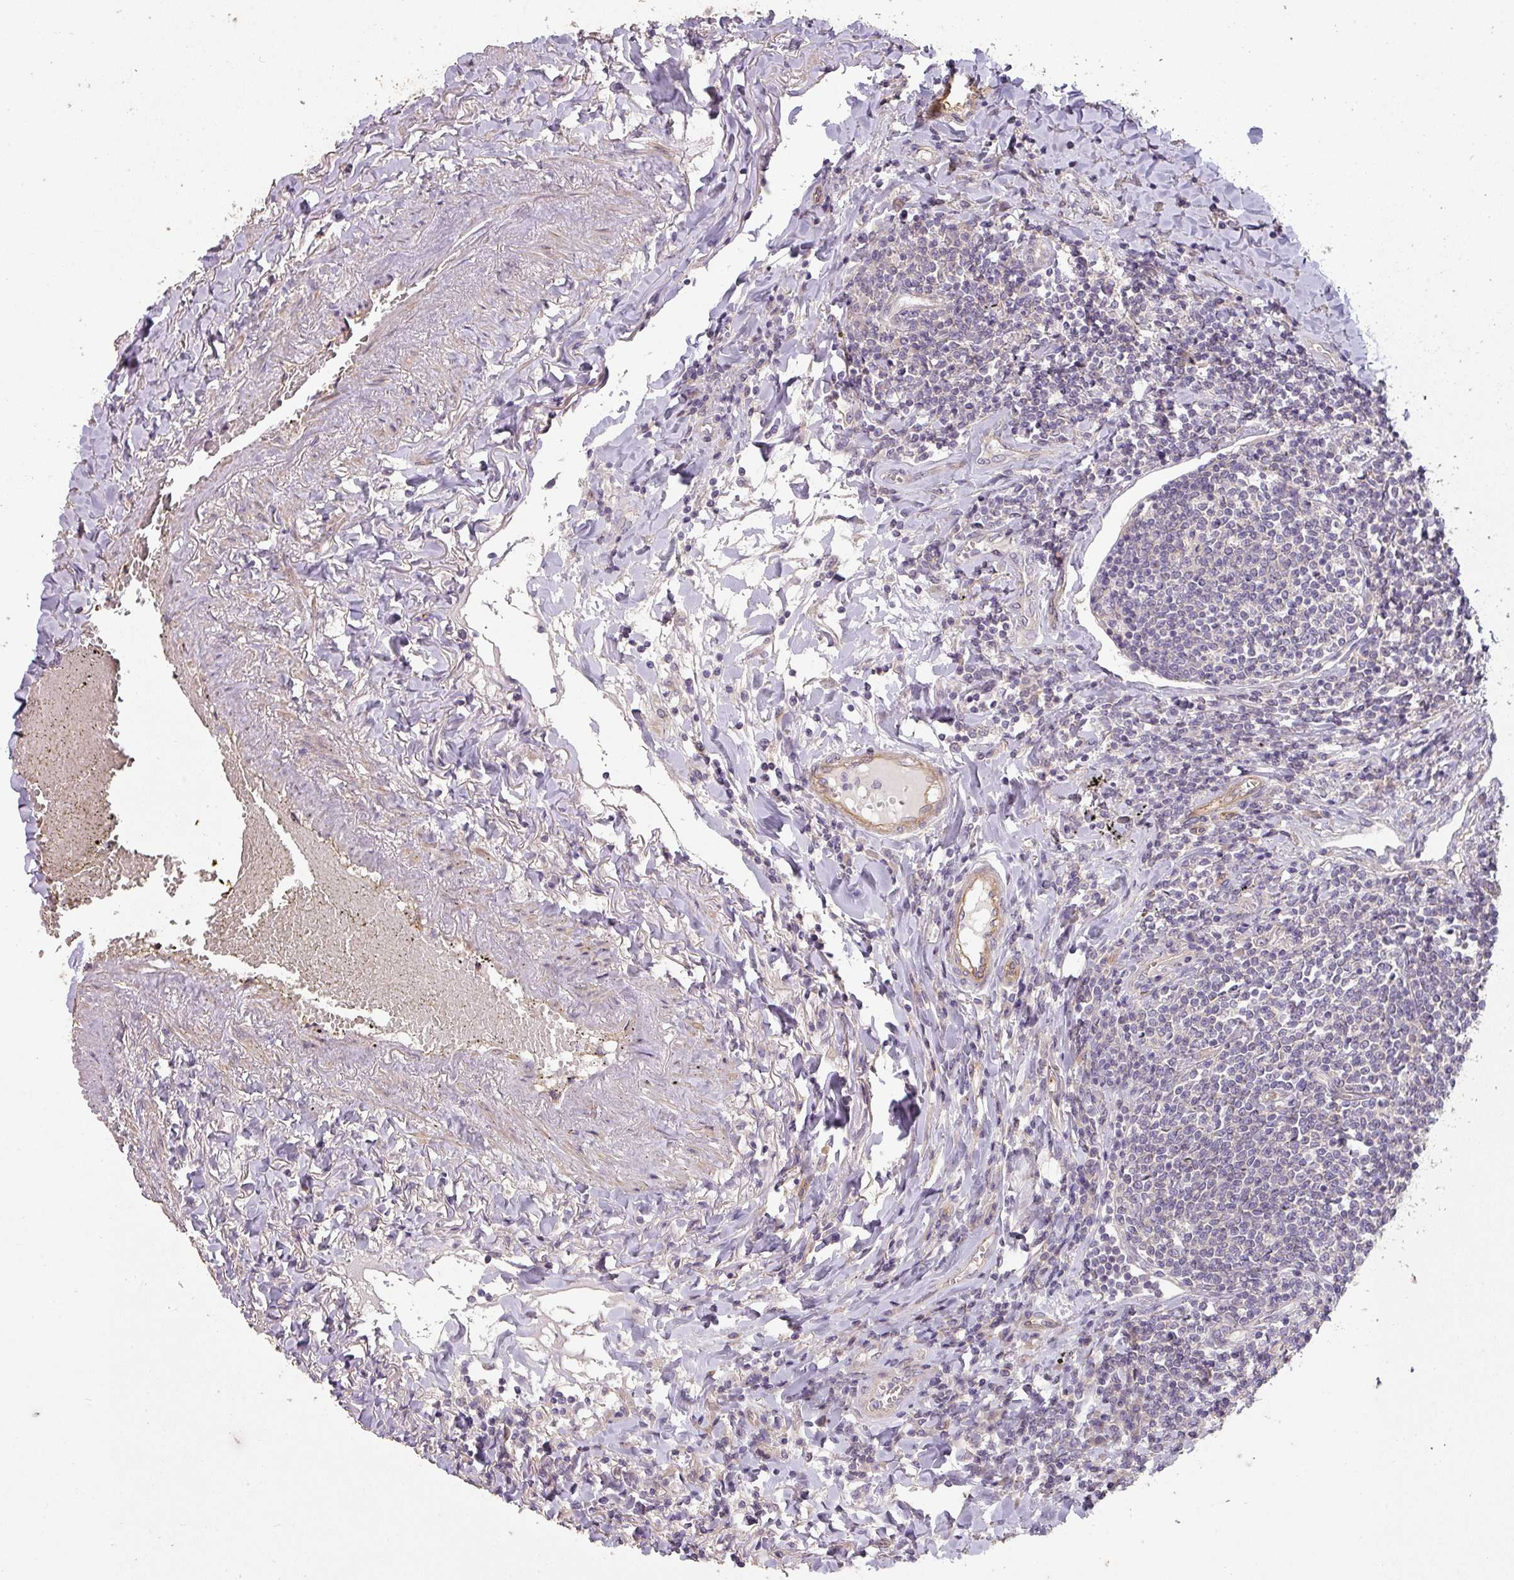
{"staining": {"intensity": "negative", "quantity": "none", "location": "none"}, "tissue": "lymphoma", "cell_type": "Tumor cells", "image_type": "cancer", "snomed": [{"axis": "morphology", "description": "Malignant lymphoma, non-Hodgkin's type, Low grade"}, {"axis": "topography", "description": "Lung"}], "caption": "Micrograph shows no protein positivity in tumor cells of lymphoma tissue.", "gene": "PCDH1", "patient": {"sex": "female", "age": 71}}